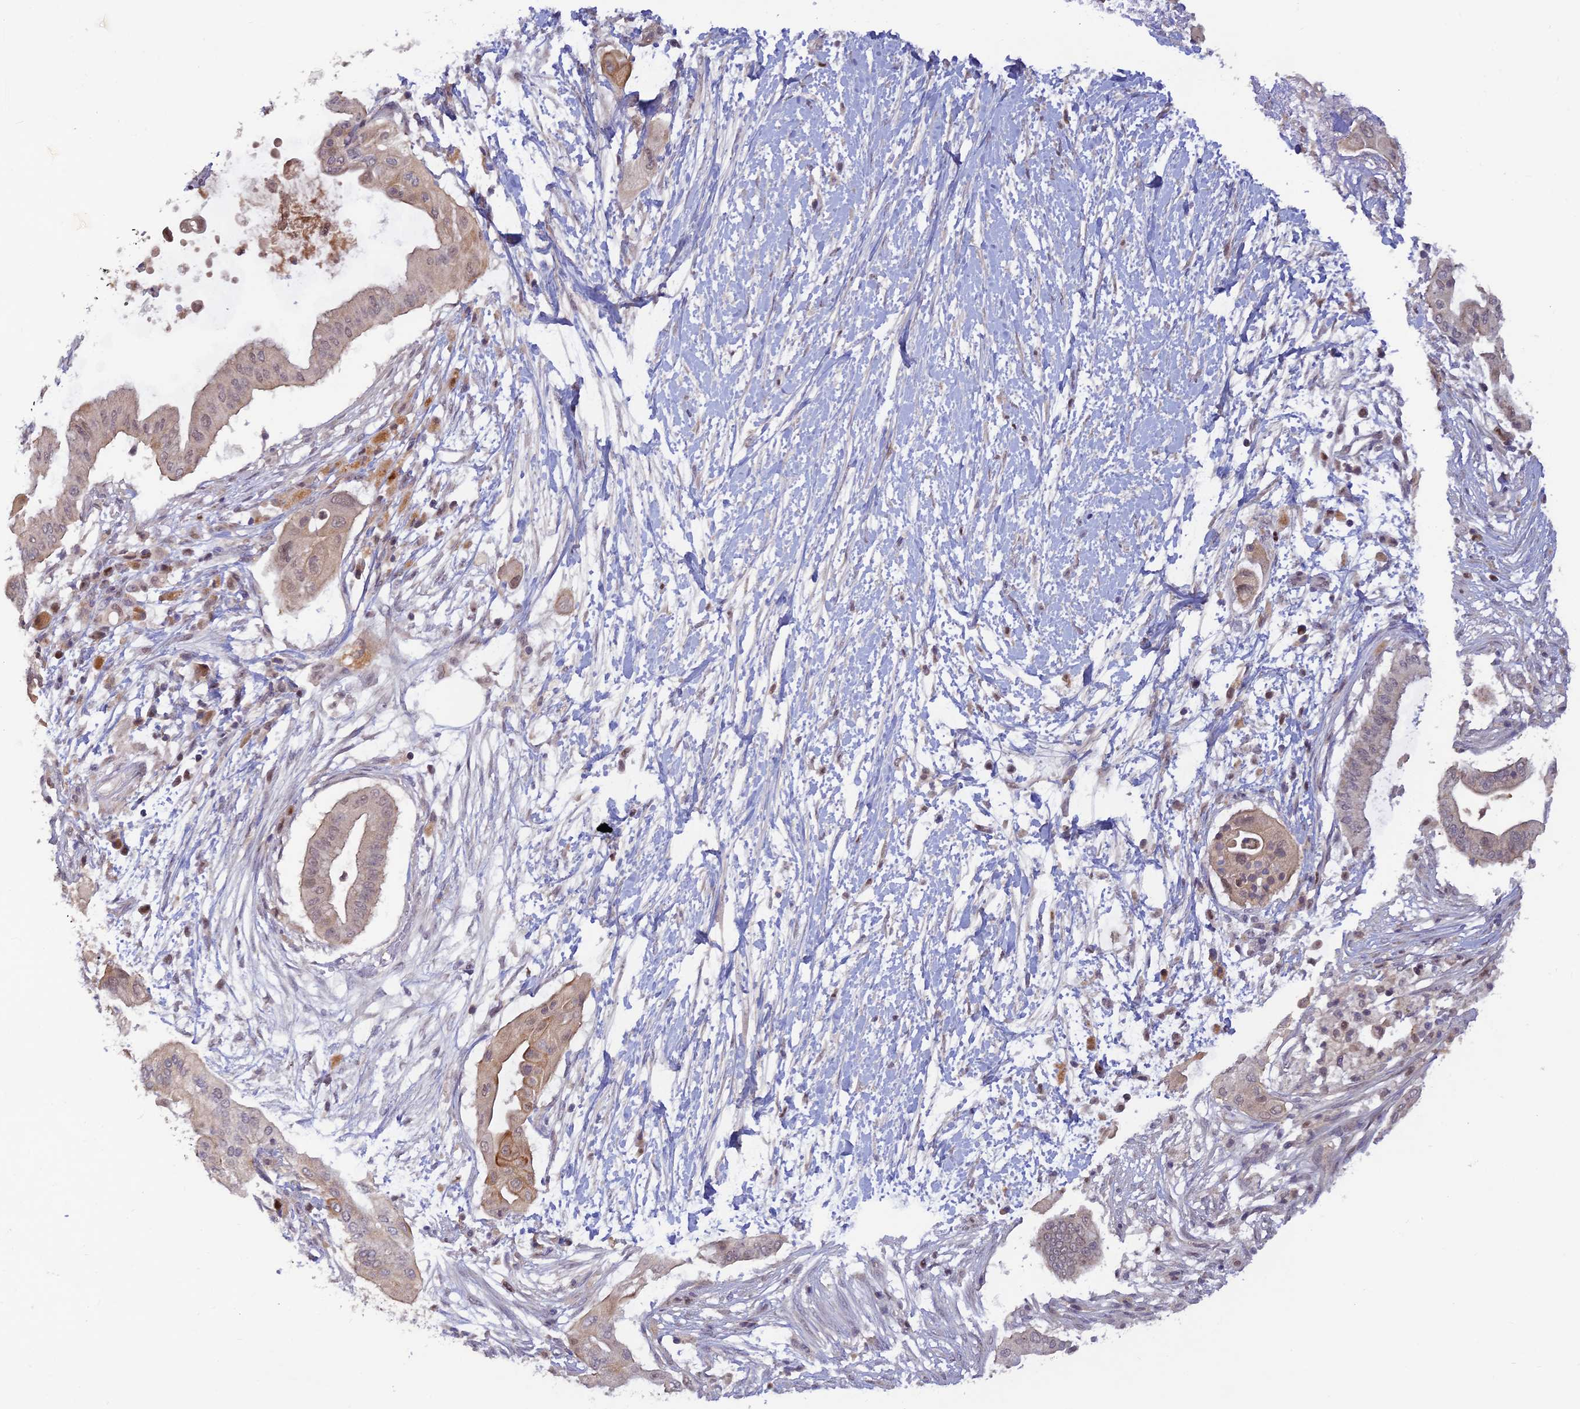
{"staining": {"intensity": "weak", "quantity": ">75%", "location": "cytoplasmic/membranous,nuclear"}, "tissue": "pancreatic cancer", "cell_type": "Tumor cells", "image_type": "cancer", "snomed": [{"axis": "morphology", "description": "Adenocarcinoma, NOS"}, {"axis": "topography", "description": "Pancreas"}], "caption": "A micrograph of adenocarcinoma (pancreatic) stained for a protein demonstrates weak cytoplasmic/membranous and nuclear brown staining in tumor cells.", "gene": "FASTKD5", "patient": {"sex": "male", "age": 68}}